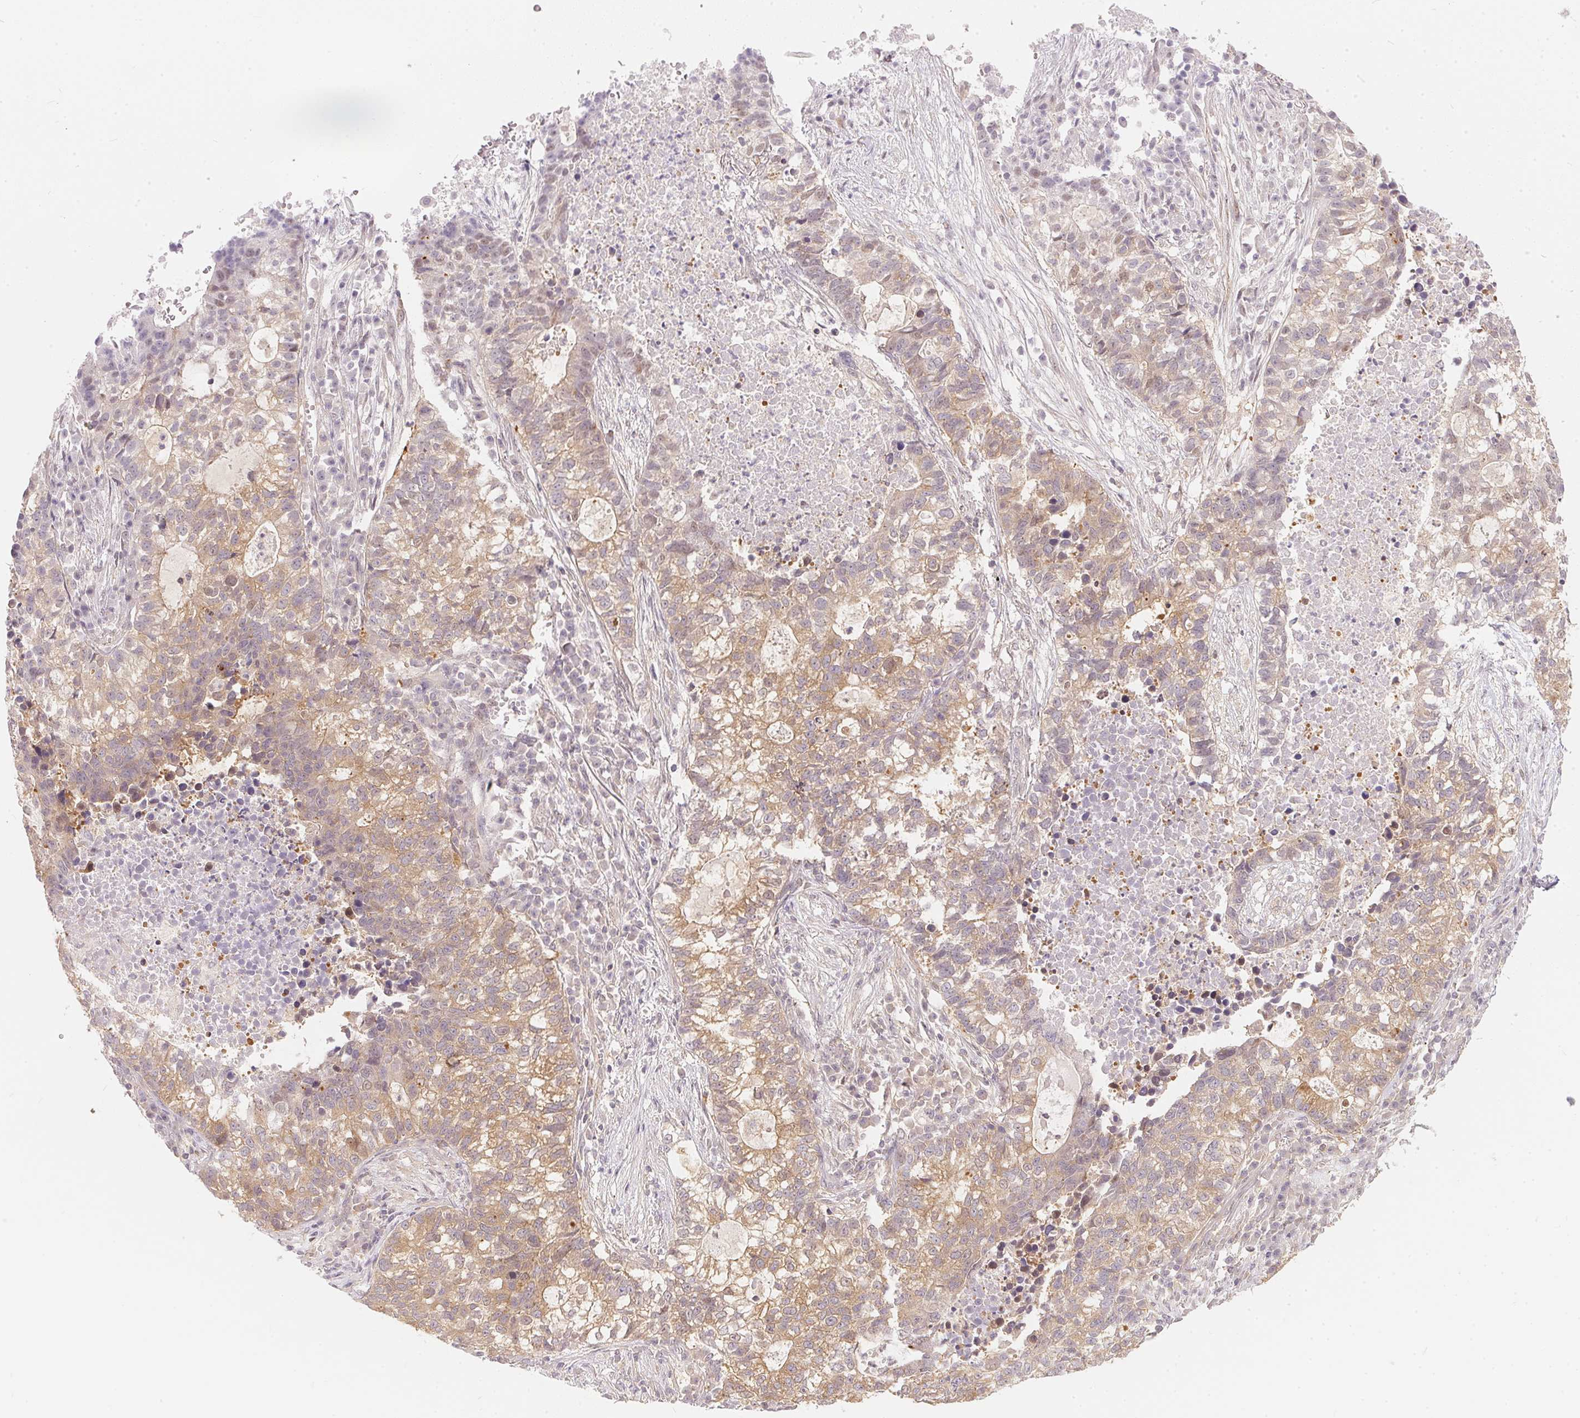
{"staining": {"intensity": "weak", "quantity": ">75%", "location": "cytoplasmic/membranous"}, "tissue": "lung cancer", "cell_type": "Tumor cells", "image_type": "cancer", "snomed": [{"axis": "morphology", "description": "Adenocarcinoma, NOS"}, {"axis": "topography", "description": "Lung"}], "caption": "This image reveals IHC staining of lung adenocarcinoma, with low weak cytoplasmic/membranous staining in about >75% of tumor cells.", "gene": "BLMH", "patient": {"sex": "male", "age": 57}}